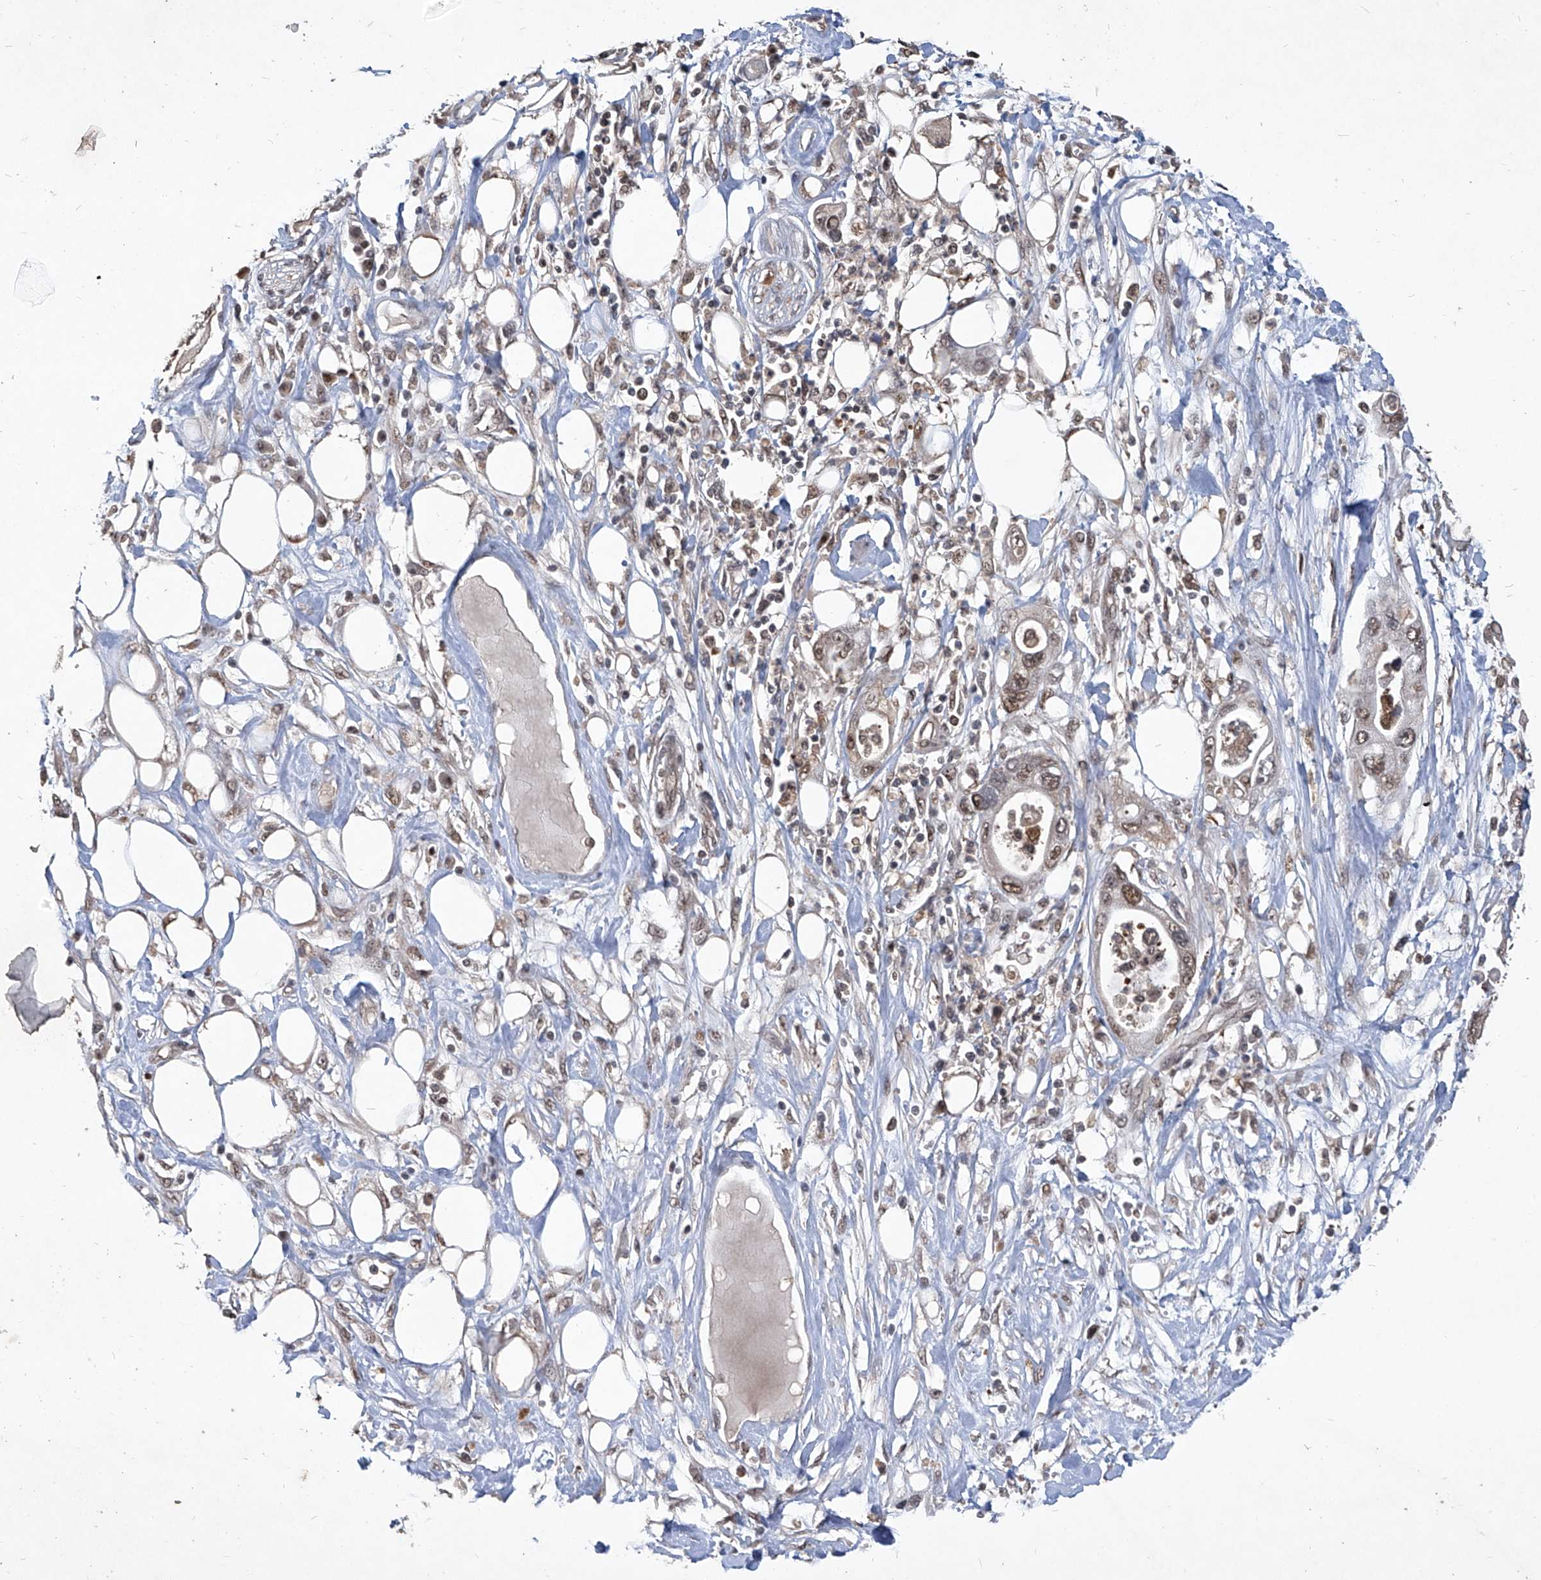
{"staining": {"intensity": "moderate", "quantity": ">75%", "location": "cytoplasmic/membranous,nuclear"}, "tissue": "pancreatic cancer", "cell_type": "Tumor cells", "image_type": "cancer", "snomed": [{"axis": "morphology", "description": "Adenocarcinoma, NOS"}, {"axis": "topography", "description": "Pancreas"}], "caption": "Adenocarcinoma (pancreatic) stained for a protein shows moderate cytoplasmic/membranous and nuclear positivity in tumor cells.", "gene": "PSMB1", "patient": {"sex": "male", "age": 68}}